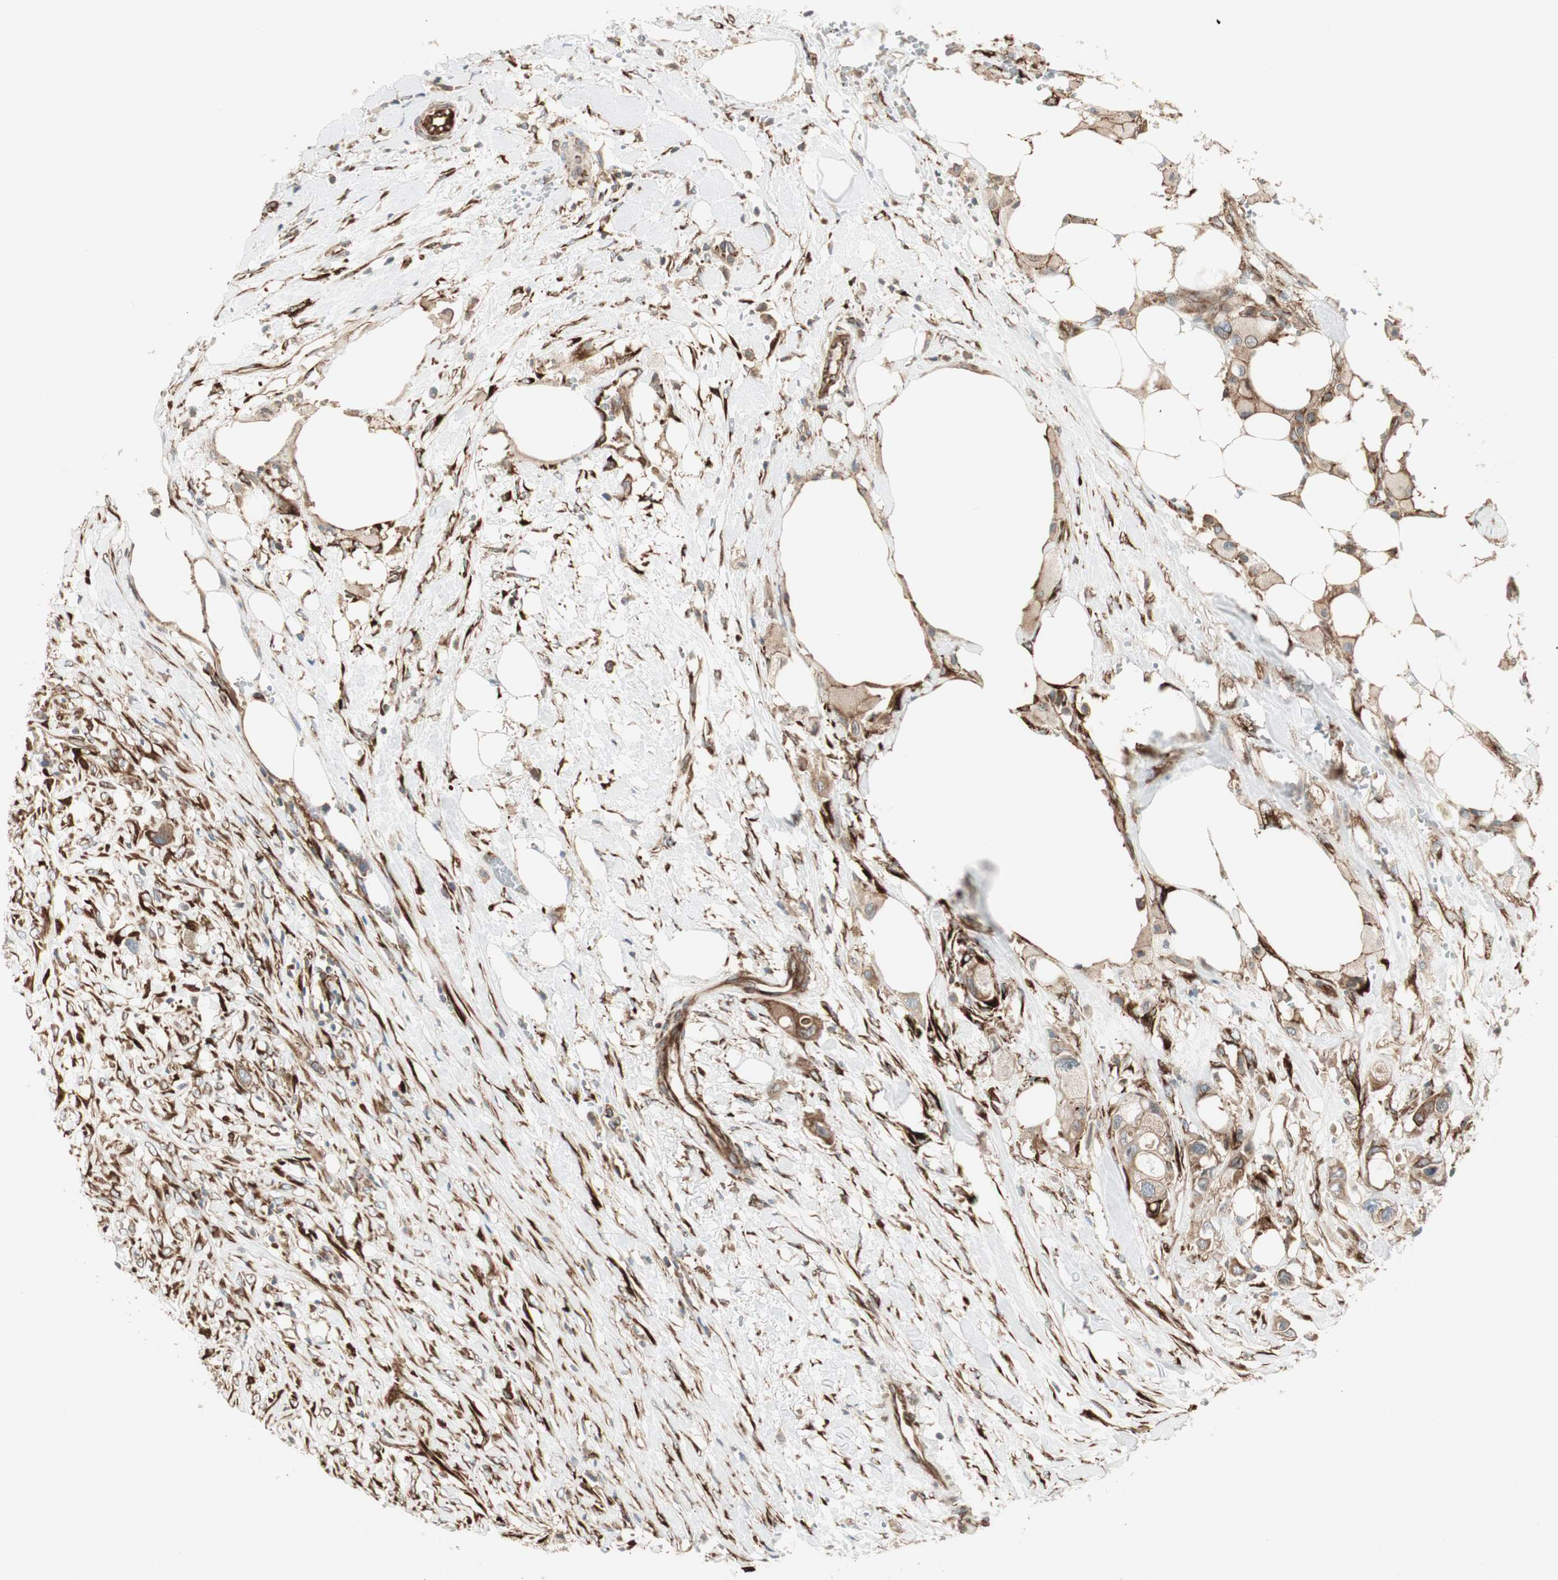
{"staining": {"intensity": "weak", "quantity": ">75%", "location": "cytoplasmic/membranous"}, "tissue": "colorectal cancer", "cell_type": "Tumor cells", "image_type": "cancer", "snomed": [{"axis": "morphology", "description": "Adenocarcinoma, NOS"}, {"axis": "topography", "description": "Colon"}], "caption": "Brown immunohistochemical staining in colorectal cancer shows weak cytoplasmic/membranous positivity in about >75% of tumor cells.", "gene": "PRKG1", "patient": {"sex": "female", "age": 57}}